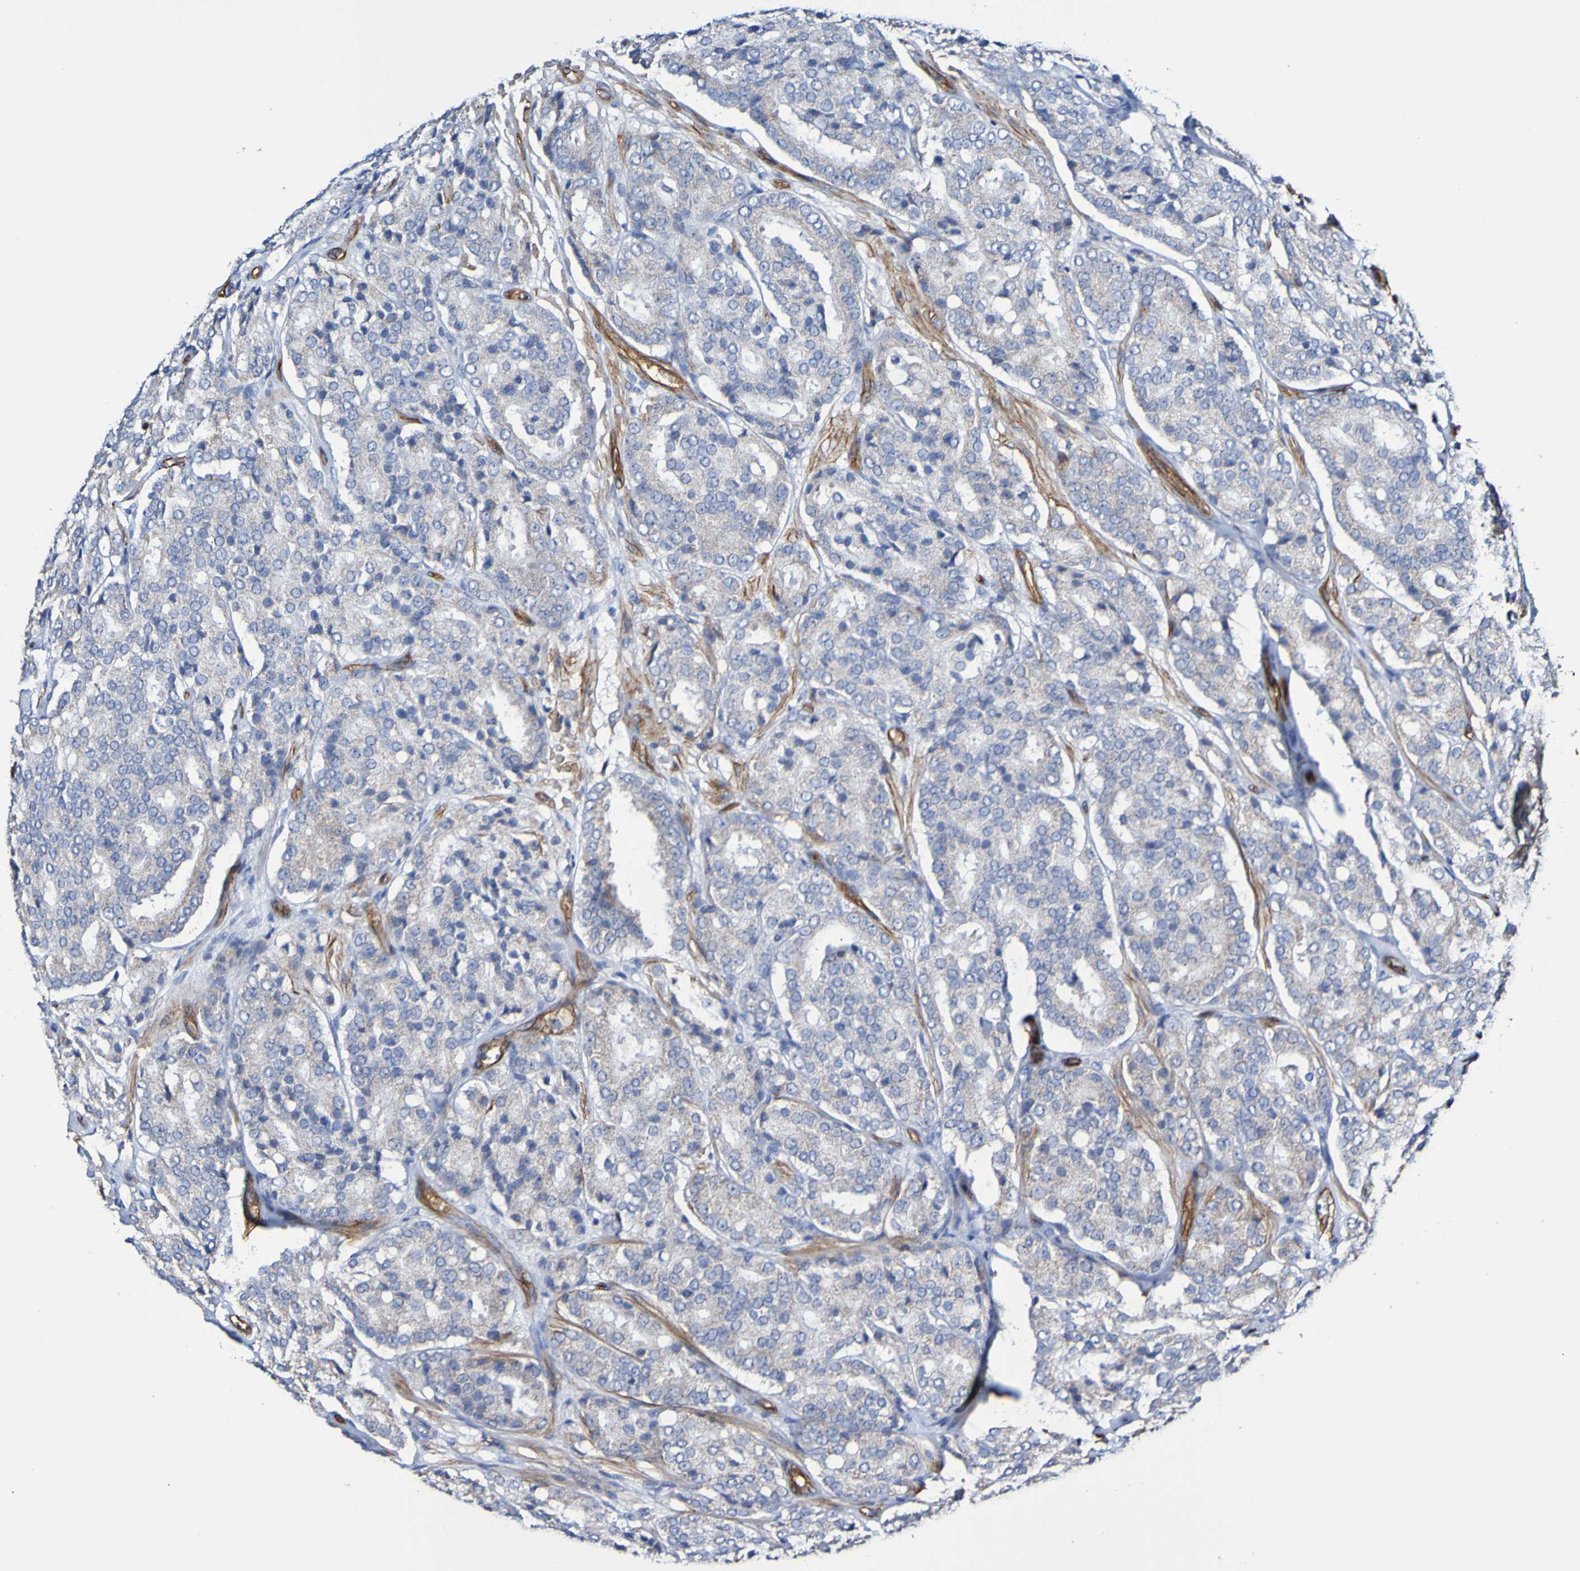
{"staining": {"intensity": "weak", "quantity": "<25%", "location": "cytoplasmic/membranous"}, "tissue": "prostate cancer", "cell_type": "Tumor cells", "image_type": "cancer", "snomed": [{"axis": "morphology", "description": "Adenocarcinoma, High grade"}, {"axis": "topography", "description": "Prostate"}], "caption": "High power microscopy image of an immunohistochemistry photomicrograph of prostate cancer (high-grade adenocarcinoma), revealing no significant staining in tumor cells. (Stains: DAB (3,3'-diaminobenzidine) immunohistochemistry with hematoxylin counter stain, Microscopy: brightfield microscopy at high magnification).", "gene": "ELMOD3", "patient": {"sex": "male", "age": 65}}